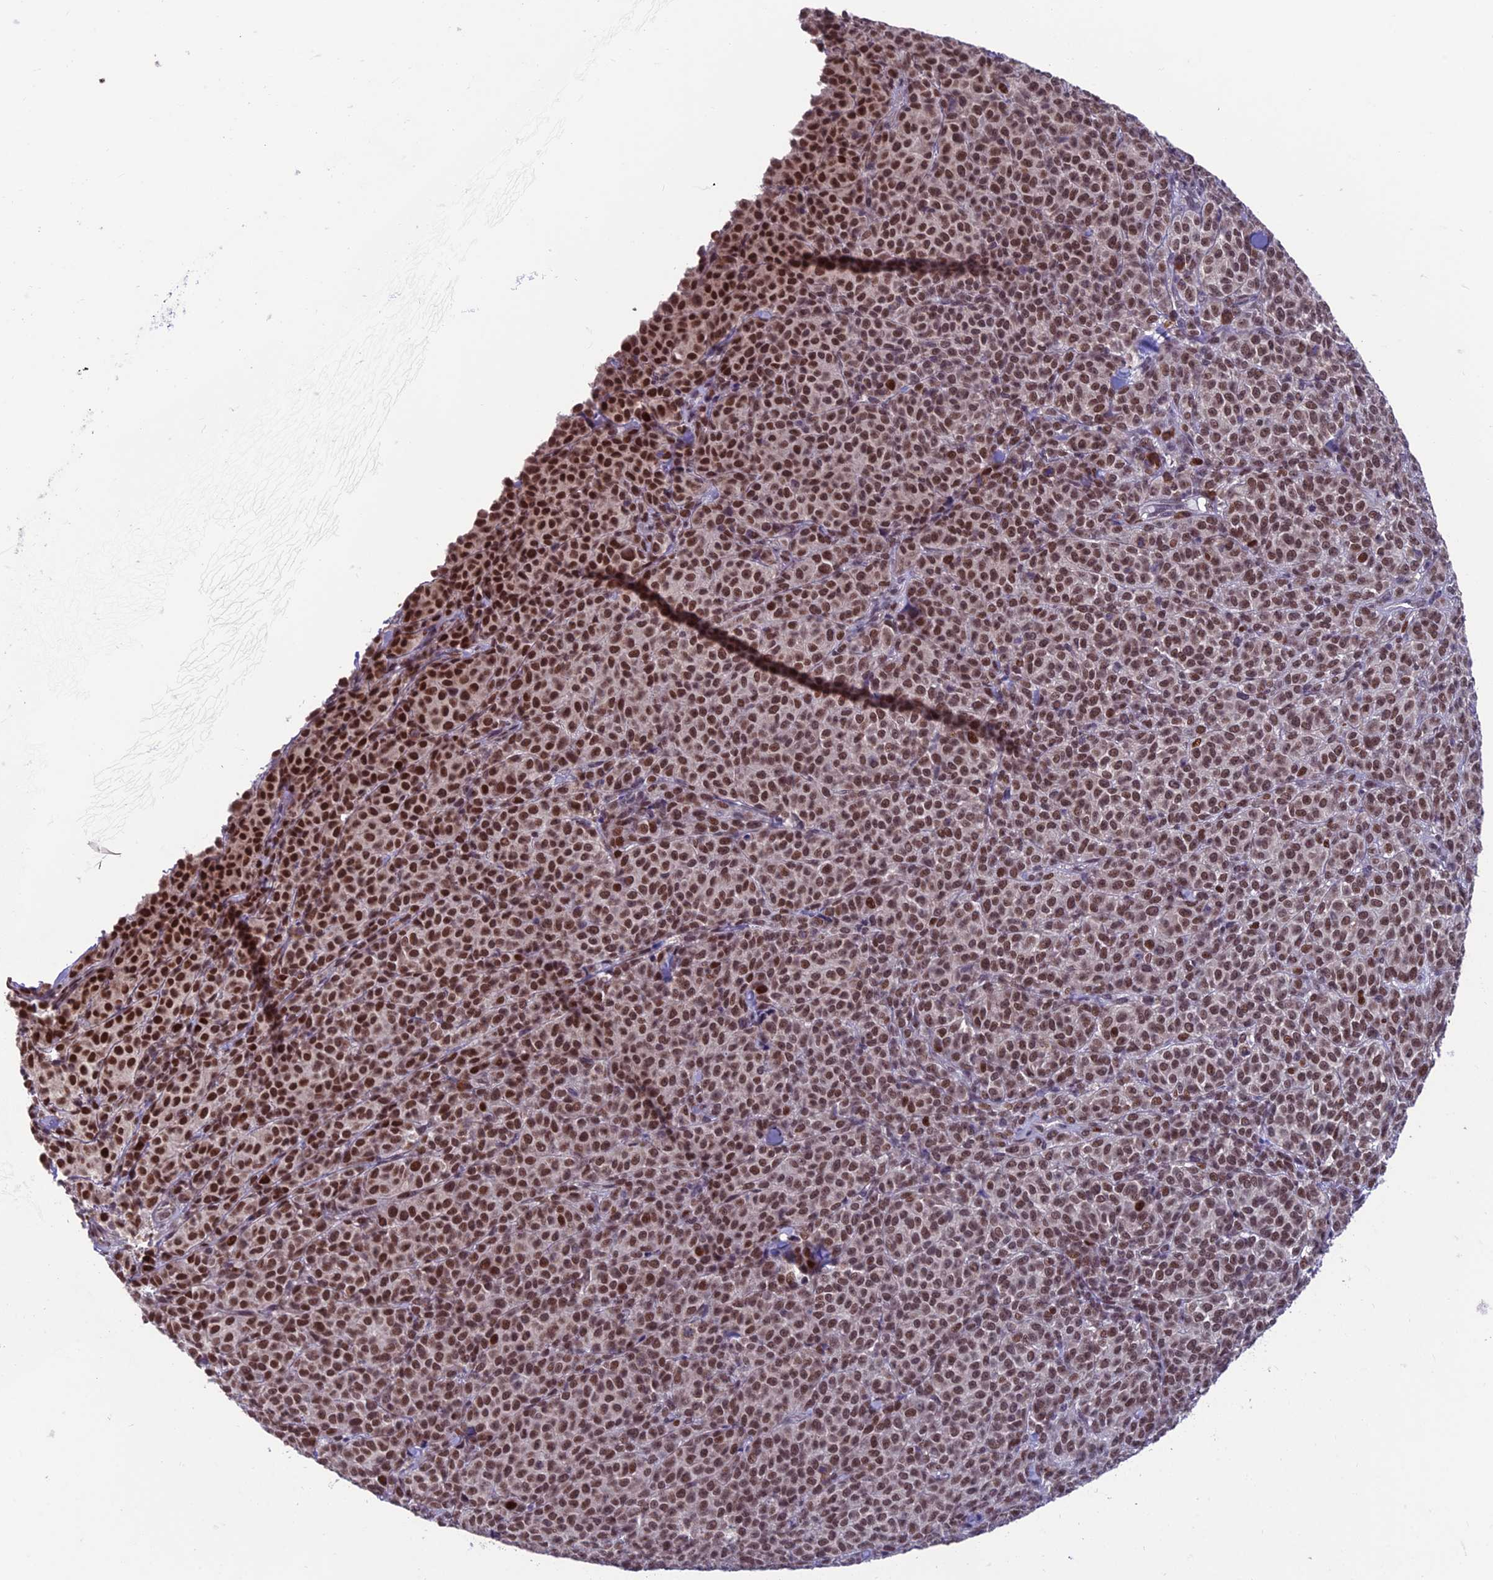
{"staining": {"intensity": "strong", "quantity": ">75%", "location": "nuclear"}, "tissue": "melanoma", "cell_type": "Tumor cells", "image_type": "cancer", "snomed": [{"axis": "morphology", "description": "Normal tissue, NOS"}, {"axis": "morphology", "description": "Malignant melanoma, NOS"}, {"axis": "topography", "description": "Skin"}], "caption": "Human melanoma stained for a protein (brown) exhibits strong nuclear positive expression in approximately >75% of tumor cells.", "gene": "KIAA1191", "patient": {"sex": "female", "age": 34}}